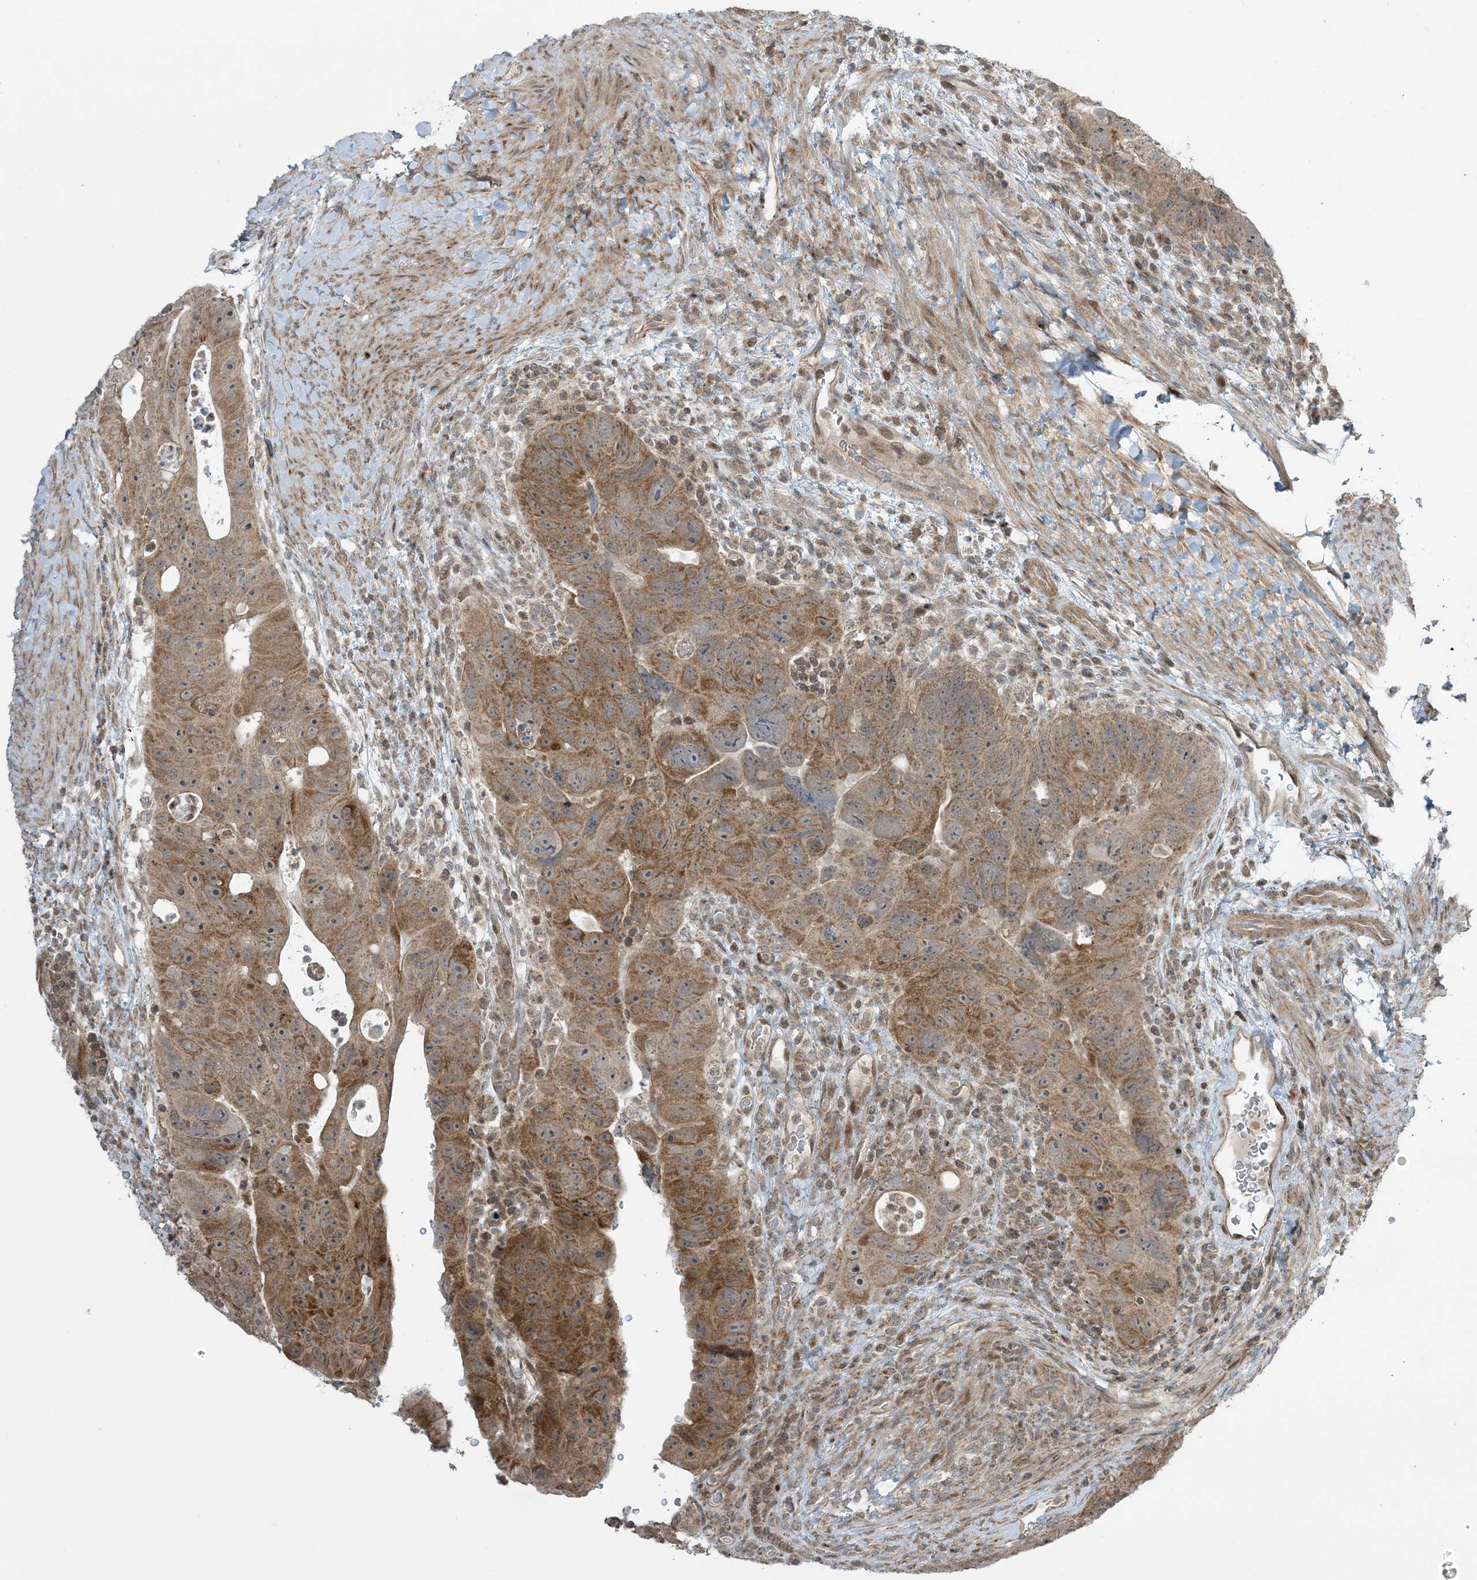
{"staining": {"intensity": "strong", "quantity": ">75%", "location": "cytoplasmic/membranous"}, "tissue": "colorectal cancer", "cell_type": "Tumor cells", "image_type": "cancer", "snomed": [{"axis": "morphology", "description": "Adenocarcinoma, NOS"}, {"axis": "topography", "description": "Rectum"}], "caption": "Protein staining shows strong cytoplasmic/membranous staining in about >75% of tumor cells in colorectal cancer (adenocarcinoma).", "gene": "PHLDB2", "patient": {"sex": "male", "age": 59}}